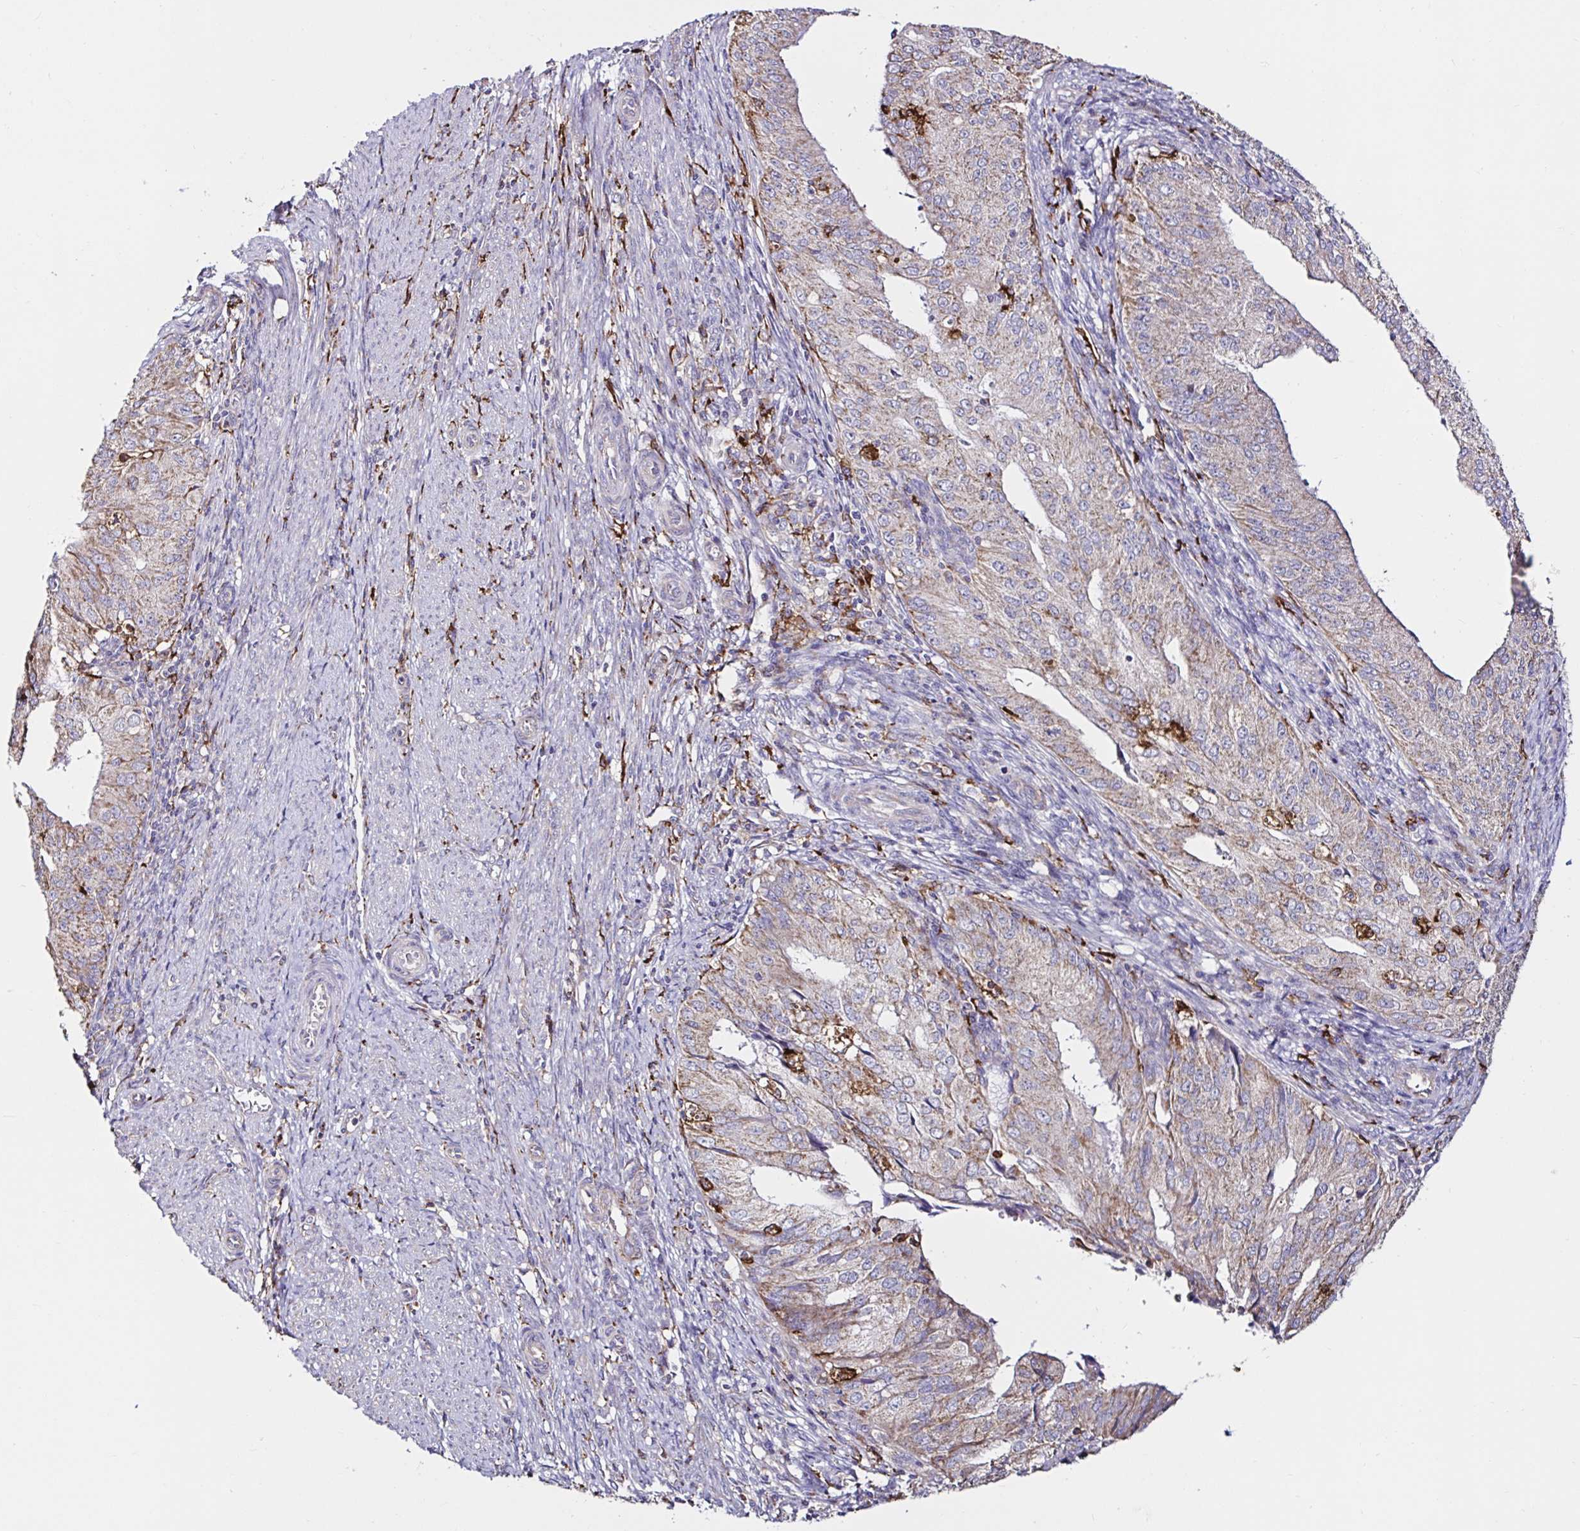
{"staining": {"intensity": "weak", "quantity": ">75%", "location": "cytoplasmic/membranous"}, "tissue": "endometrial cancer", "cell_type": "Tumor cells", "image_type": "cancer", "snomed": [{"axis": "morphology", "description": "Adenocarcinoma, NOS"}, {"axis": "topography", "description": "Endometrium"}], "caption": "There is low levels of weak cytoplasmic/membranous expression in tumor cells of adenocarcinoma (endometrial), as demonstrated by immunohistochemical staining (brown color).", "gene": "MSR1", "patient": {"sex": "female", "age": 50}}